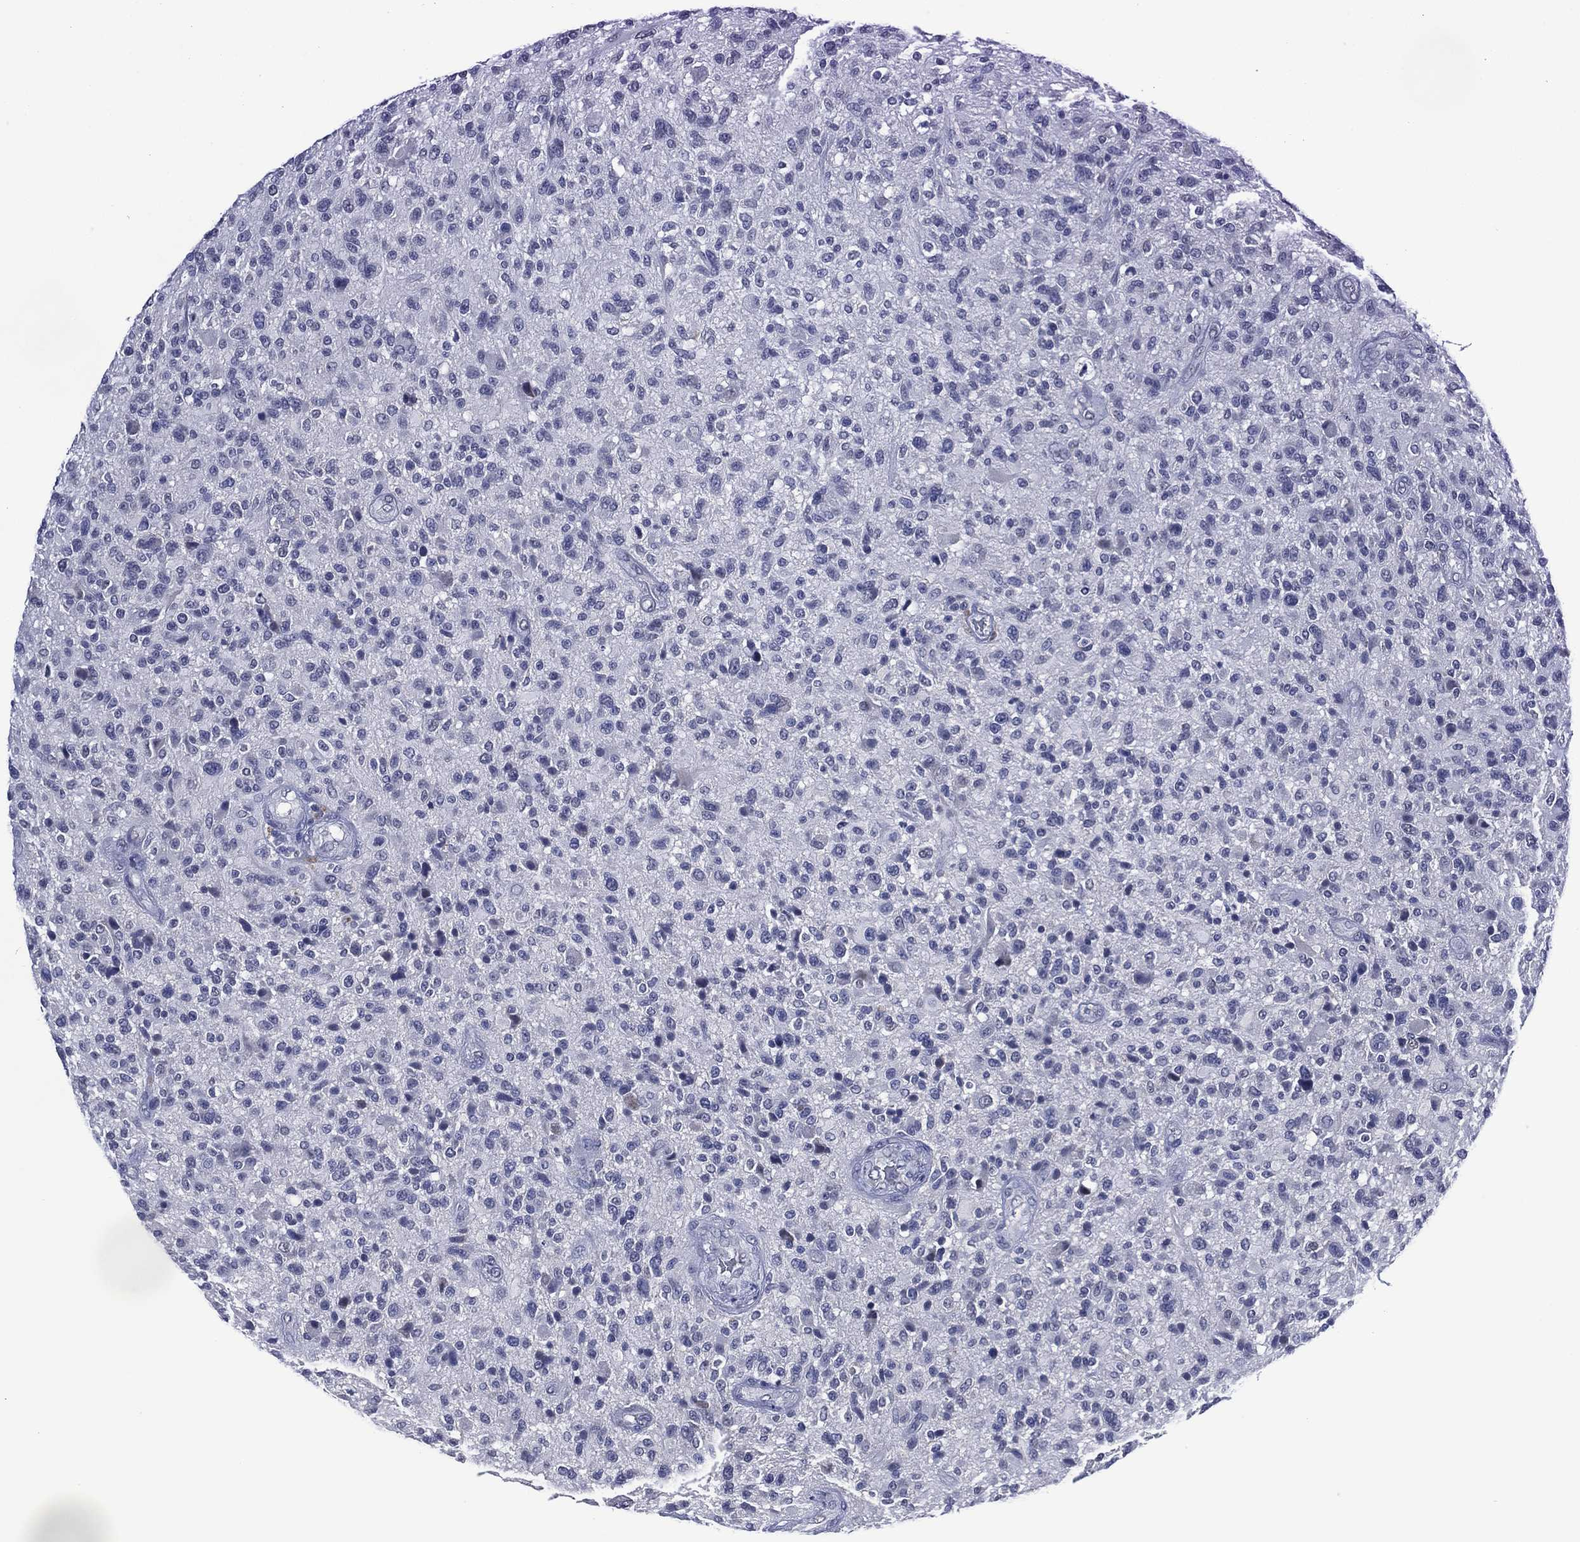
{"staining": {"intensity": "negative", "quantity": "none", "location": "none"}, "tissue": "glioma", "cell_type": "Tumor cells", "image_type": "cancer", "snomed": [{"axis": "morphology", "description": "Glioma, malignant, High grade"}, {"axis": "topography", "description": "Brain"}], "caption": "Immunohistochemistry (IHC) image of neoplastic tissue: human glioma stained with DAB (3,3'-diaminobenzidine) reveals no significant protein positivity in tumor cells.", "gene": "ASB10", "patient": {"sex": "male", "age": 47}}